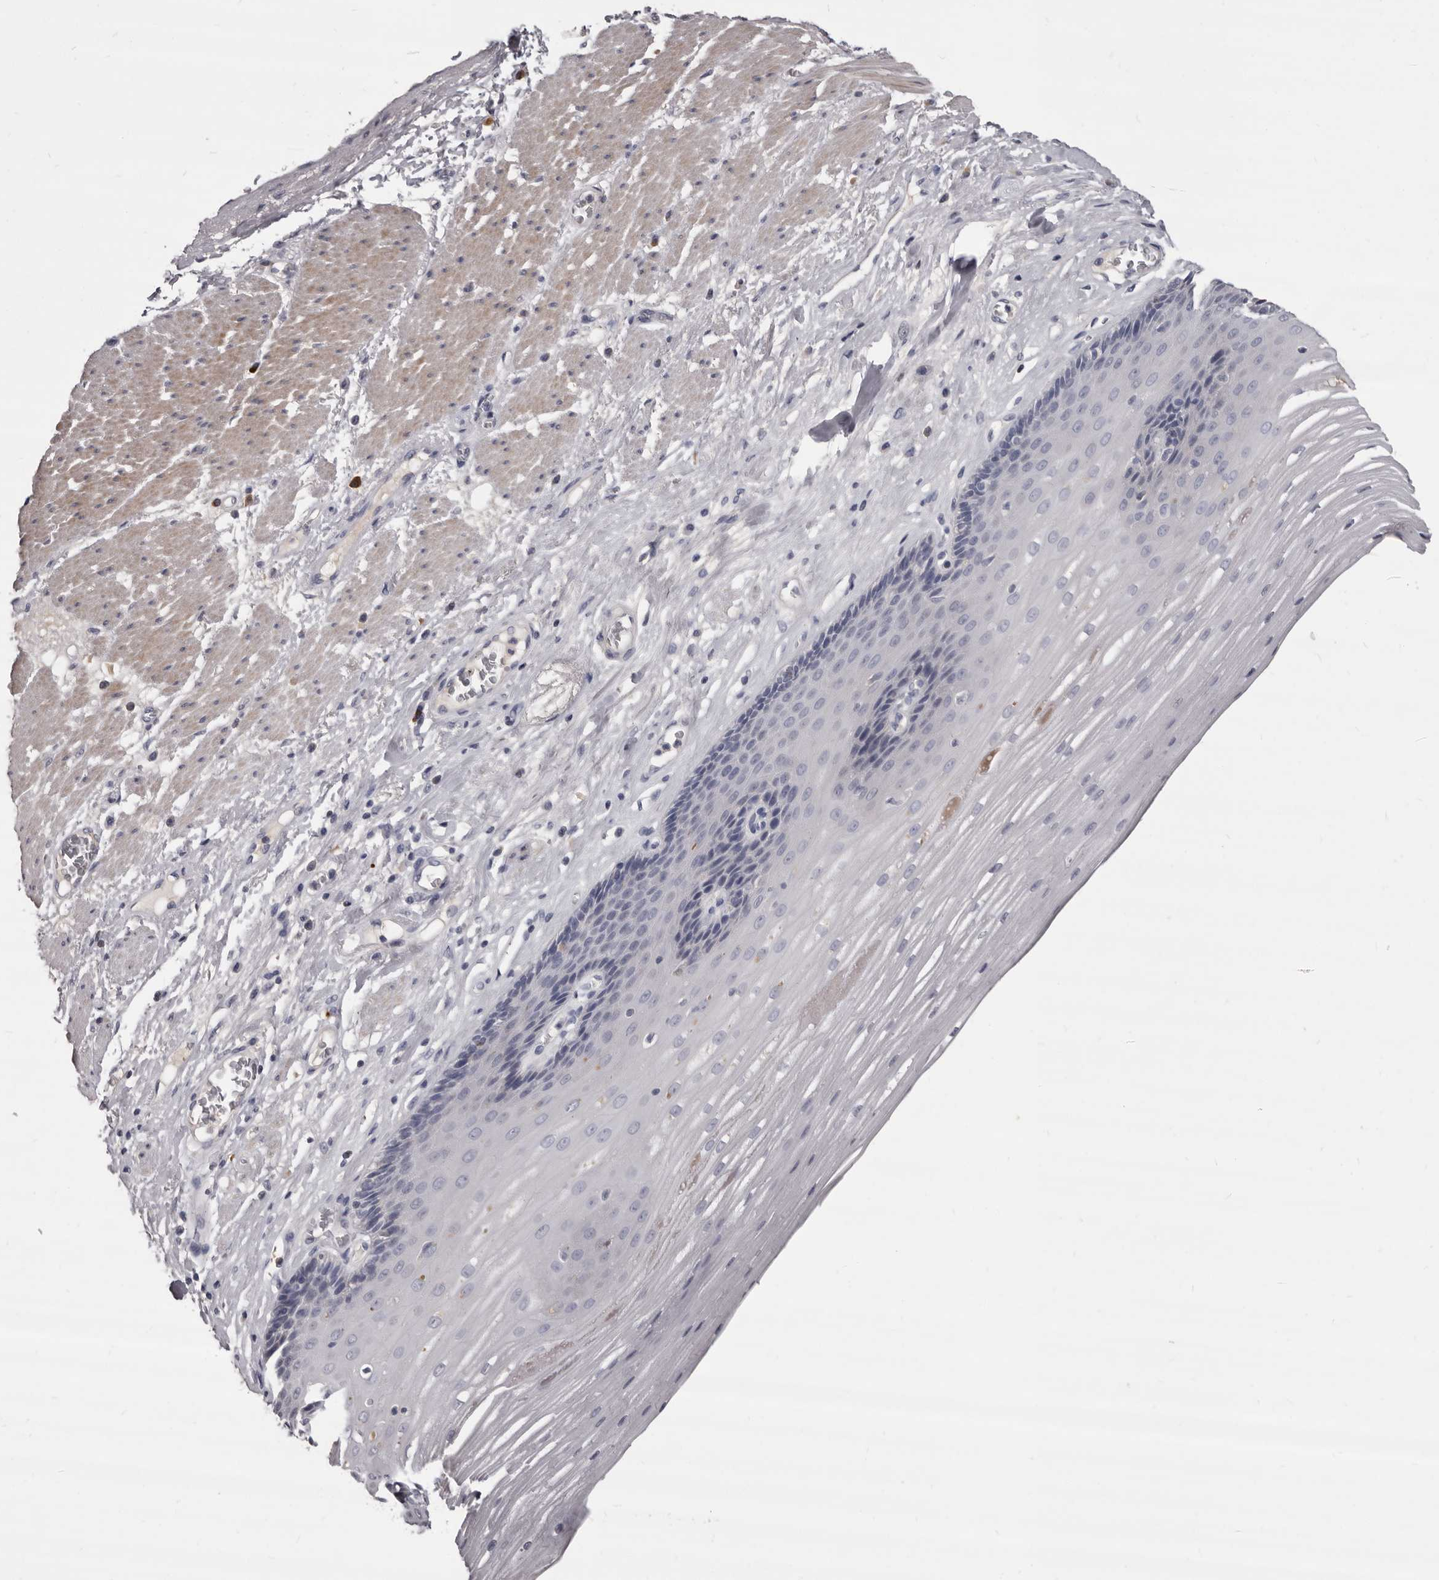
{"staining": {"intensity": "negative", "quantity": "none", "location": "none"}, "tissue": "esophagus", "cell_type": "Squamous epithelial cells", "image_type": "normal", "snomed": [{"axis": "morphology", "description": "Normal tissue, NOS"}, {"axis": "topography", "description": "Esophagus"}], "caption": "The immunohistochemistry image has no significant expression in squamous epithelial cells of esophagus.", "gene": "GZMH", "patient": {"sex": "male", "age": 62}}